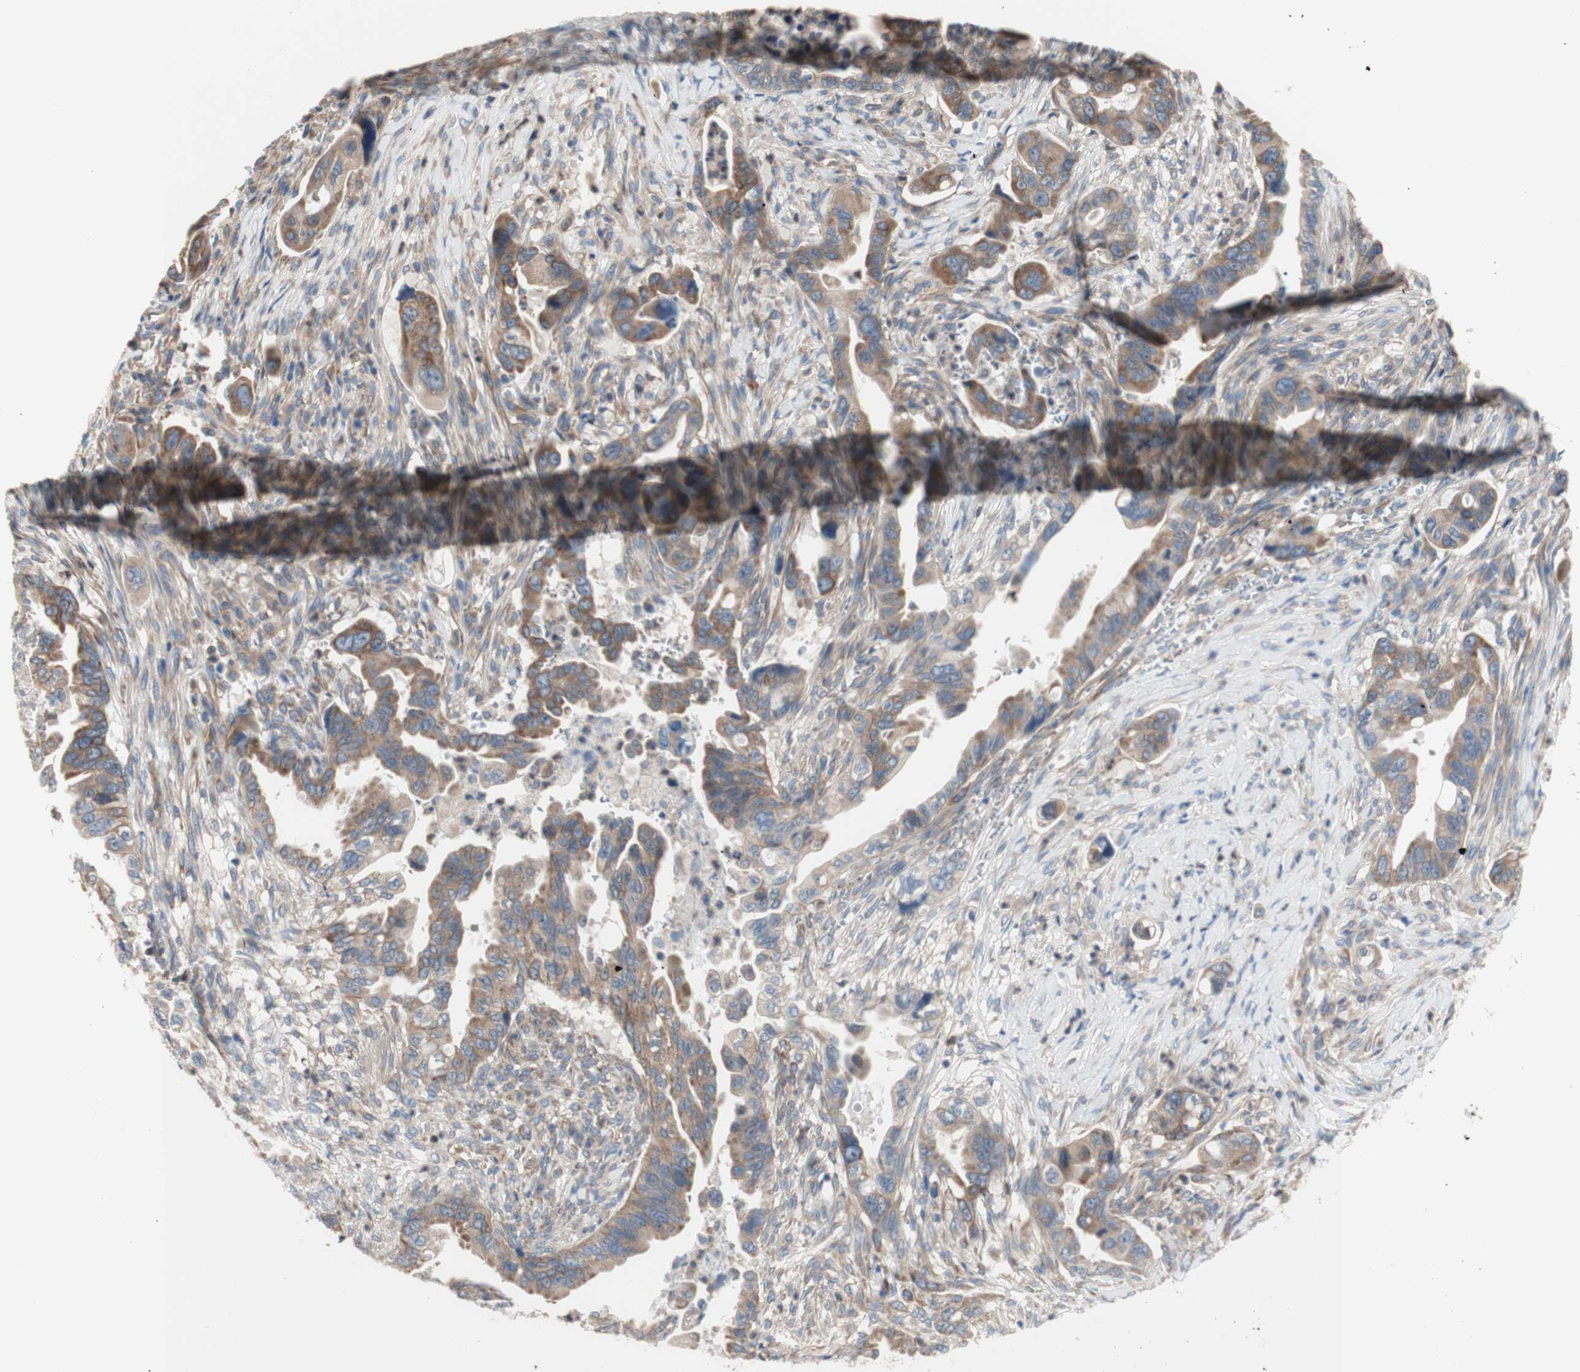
{"staining": {"intensity": "moderate", "quantity": ">75%", "location": "cytoplasmic/membranous"}, "tissue": "pancreatic cancer", "cell_type": "Tumor cells", "image_type": "cancer", "snomed": [{"axis": "morphology", "description": "Adenocarcinoma, NOS"}, {"axis": "topography", "description": "Pancreas"}], "caption": "IHC staining of pancreatic cancer, which demonstrates medium levels of moderate cytoplasmic/membranous staining in approximately >75% of tumor cells indicating moderate cytoplasmic/membranous protein staining. The staining was performed using DAB (brown) for protein detection and nuclei were counterstained in hematoxylin (blue).", "gene": "FMR1", "patient": {"sex": "male", "age": 70}}